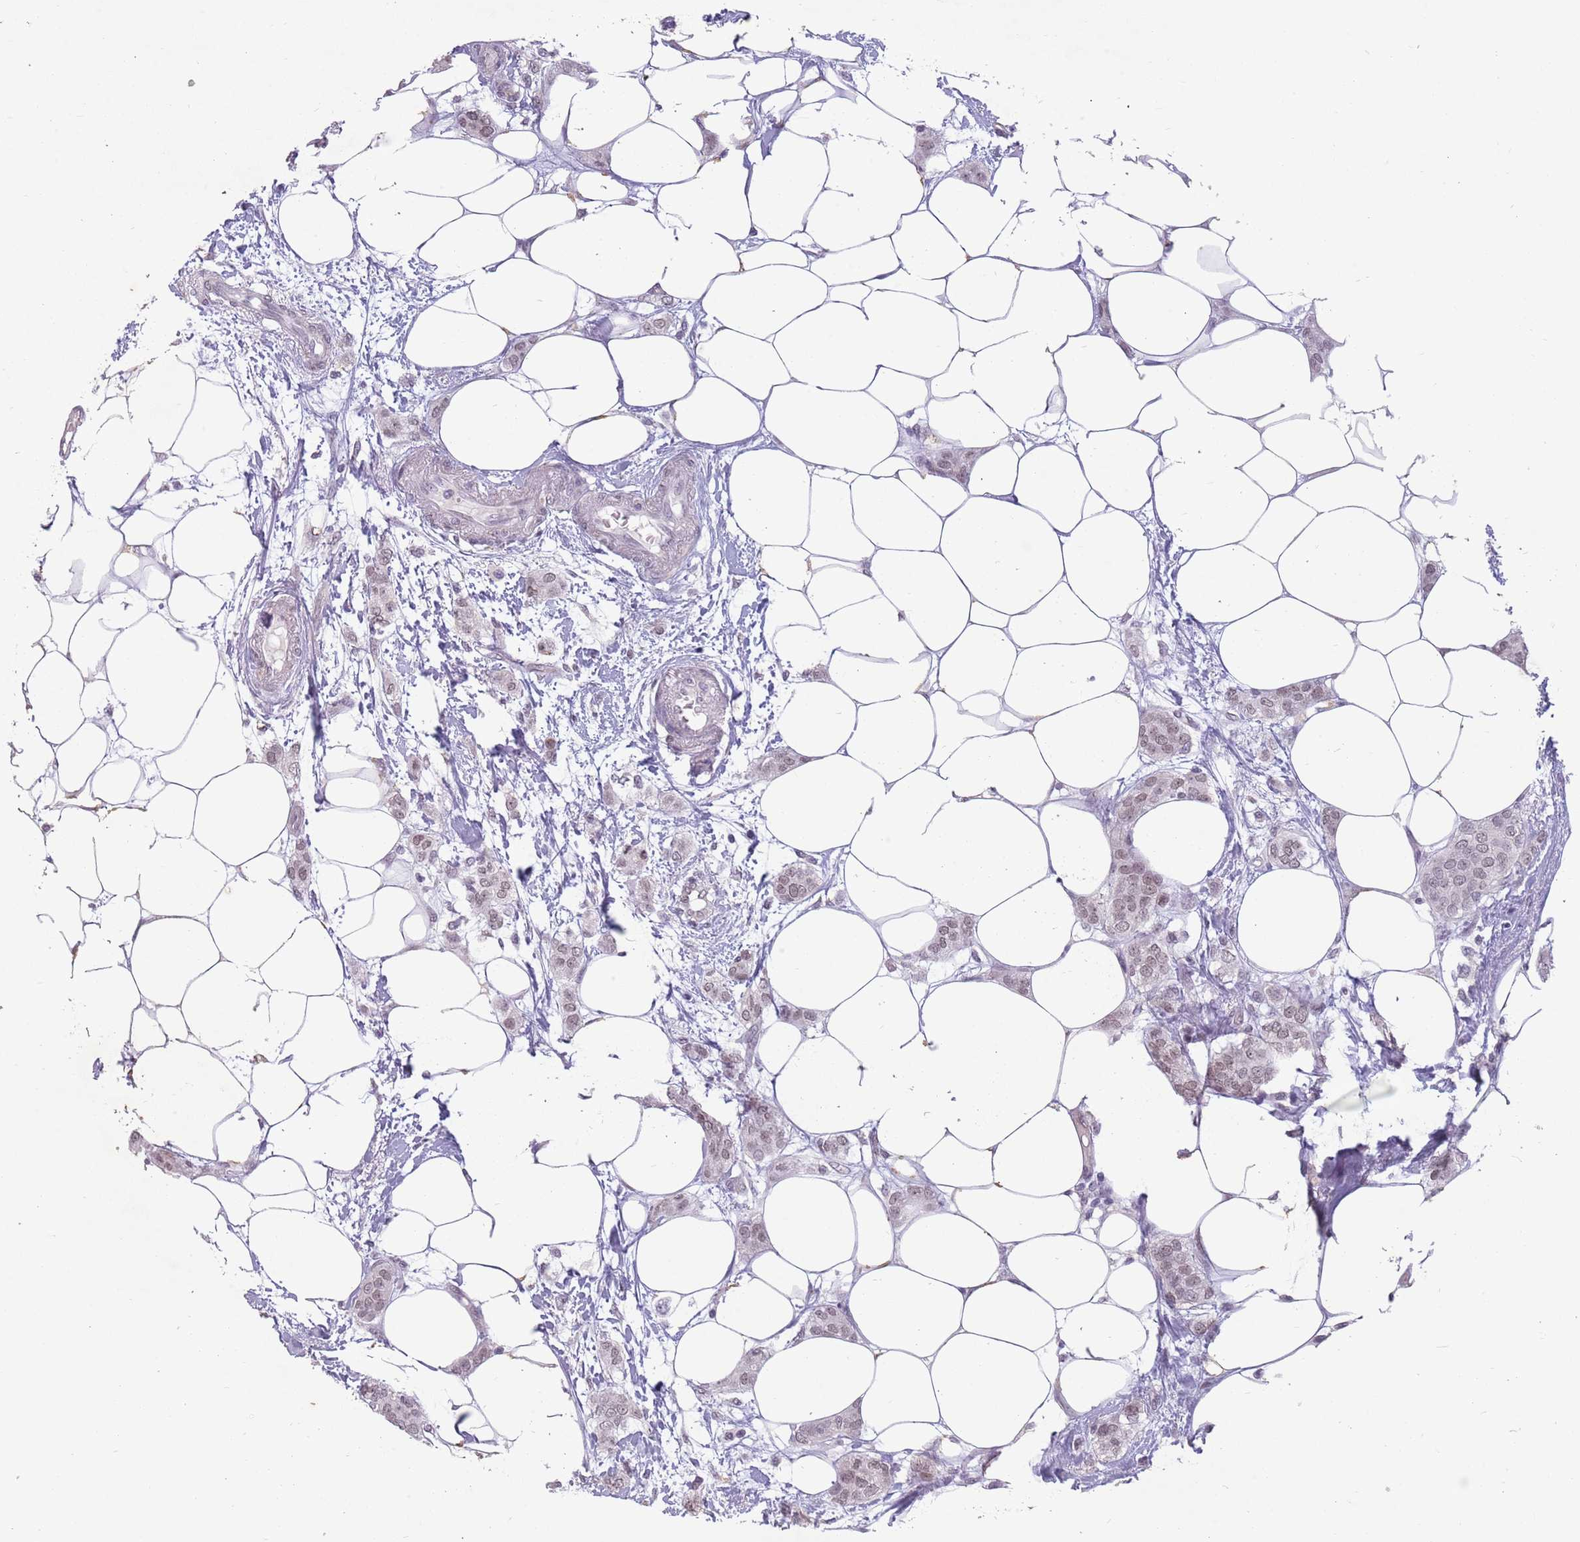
{"staining": {"intensity": "weak", "quantity": "25%-75%", "location": "nuclear"}, "tissue": "breast cancer", "cell_type": "Tumor cells", "image_type": "cancer", "snomed": [{"axis": "morphology", "description": "Duct carcinoma"}, {"axis": "topography", "description": "Breast"}], "caption": "This is an image of IHC staining of breast cancer (intraductal carcinoma), which shows weak positivity in the nuclear of tumor cells.", "gene": "ZNF574", "patient": {"sex": "female", "age": 72}}